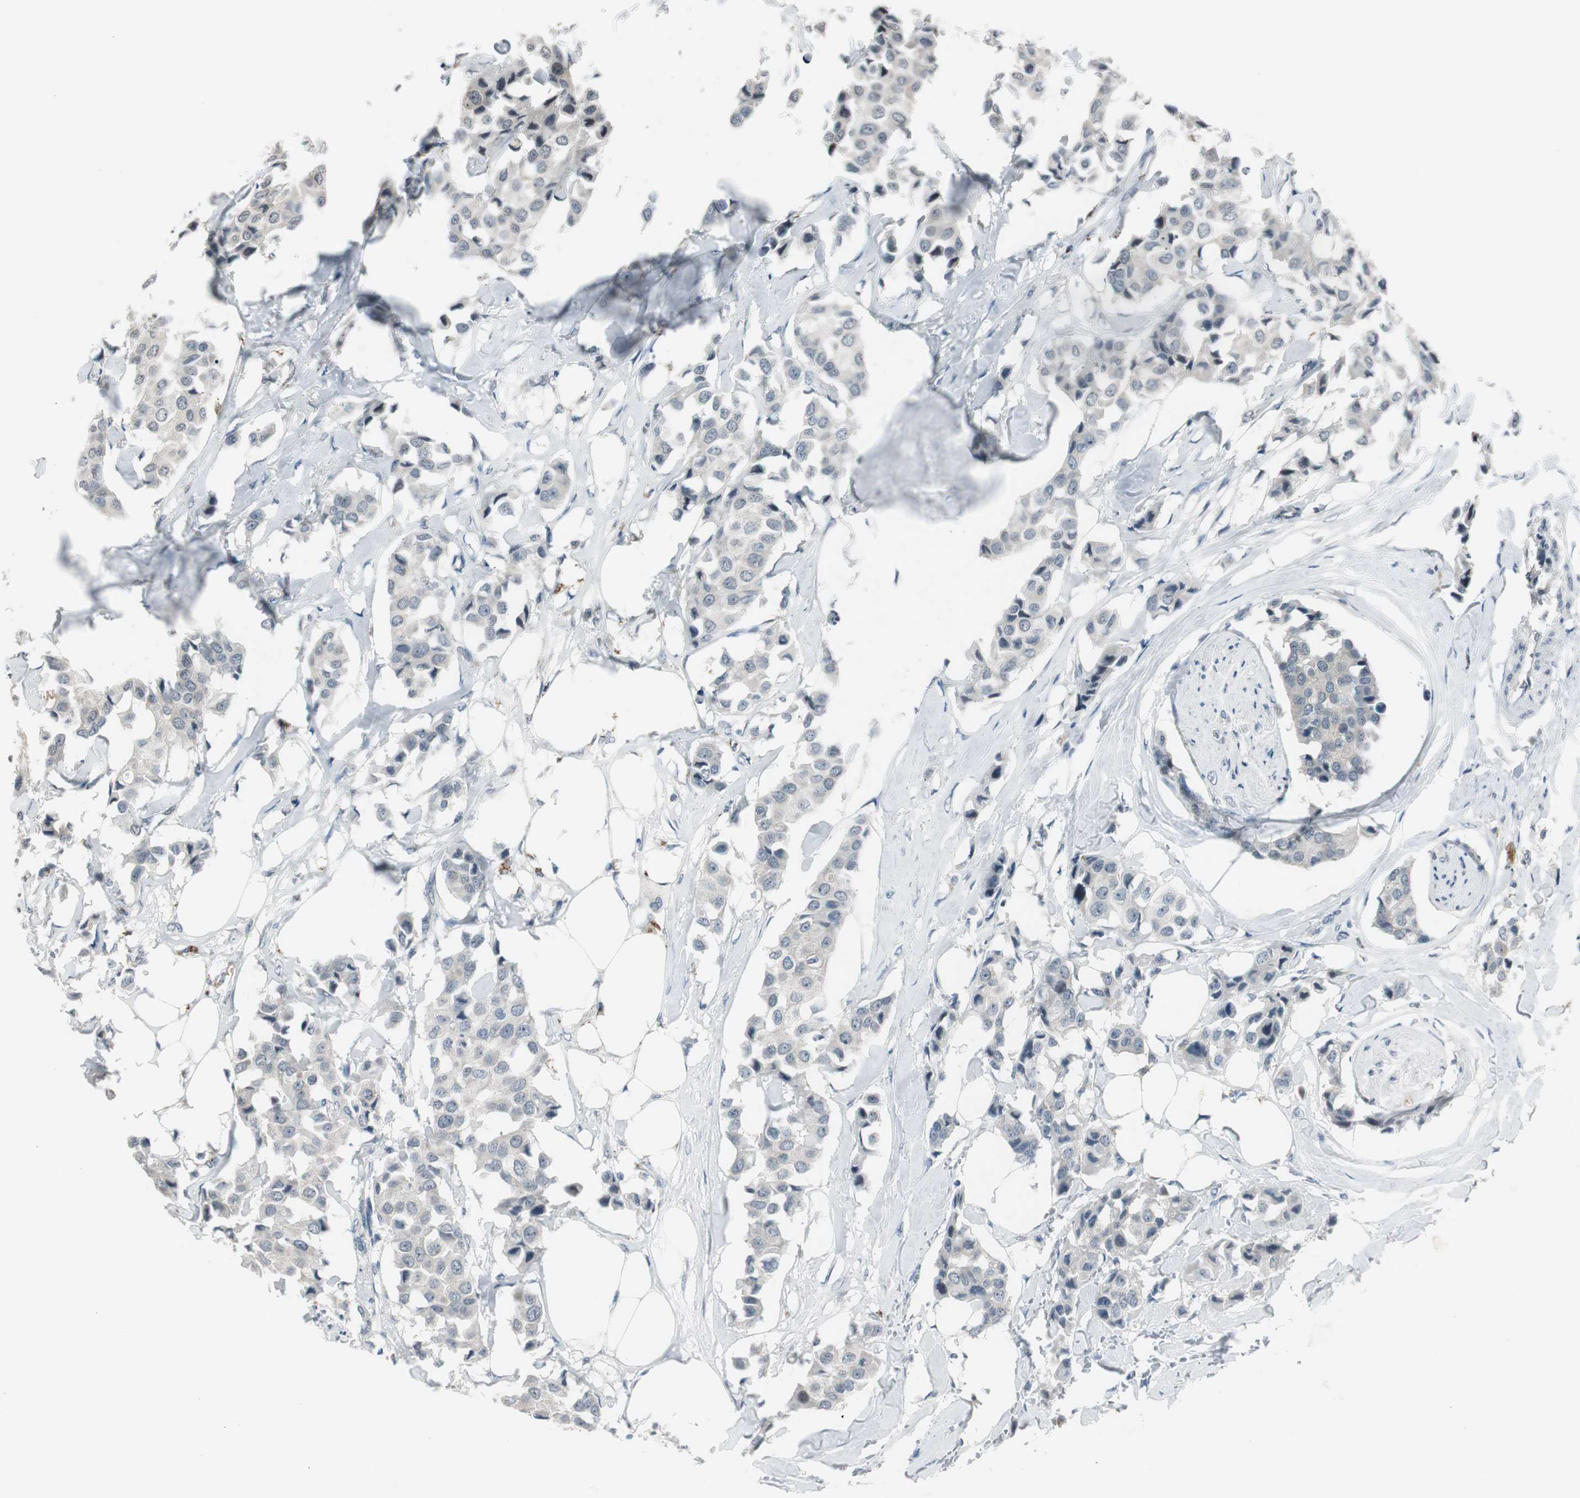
{"staining": {"intensity": "negative", "quantity": "none", "location": "none"}, "tissue": "breast cancer", "cell_type": "Tumor cells", "image_type": "cancer", "snomed": [{"axis": "morphology", "description": "Duct carcinoma"}, {"axis": "topography", "description": "Breast"}], "caption": "The histopathology image demonstrates no staining of tumor cells in infiltrating ductal carcinoma (breast). (DAB IHC visualized using brightfield microscopy, high magnification).", "gene": "BOLA1", "patient": {"sex": "female", "age": 80}}